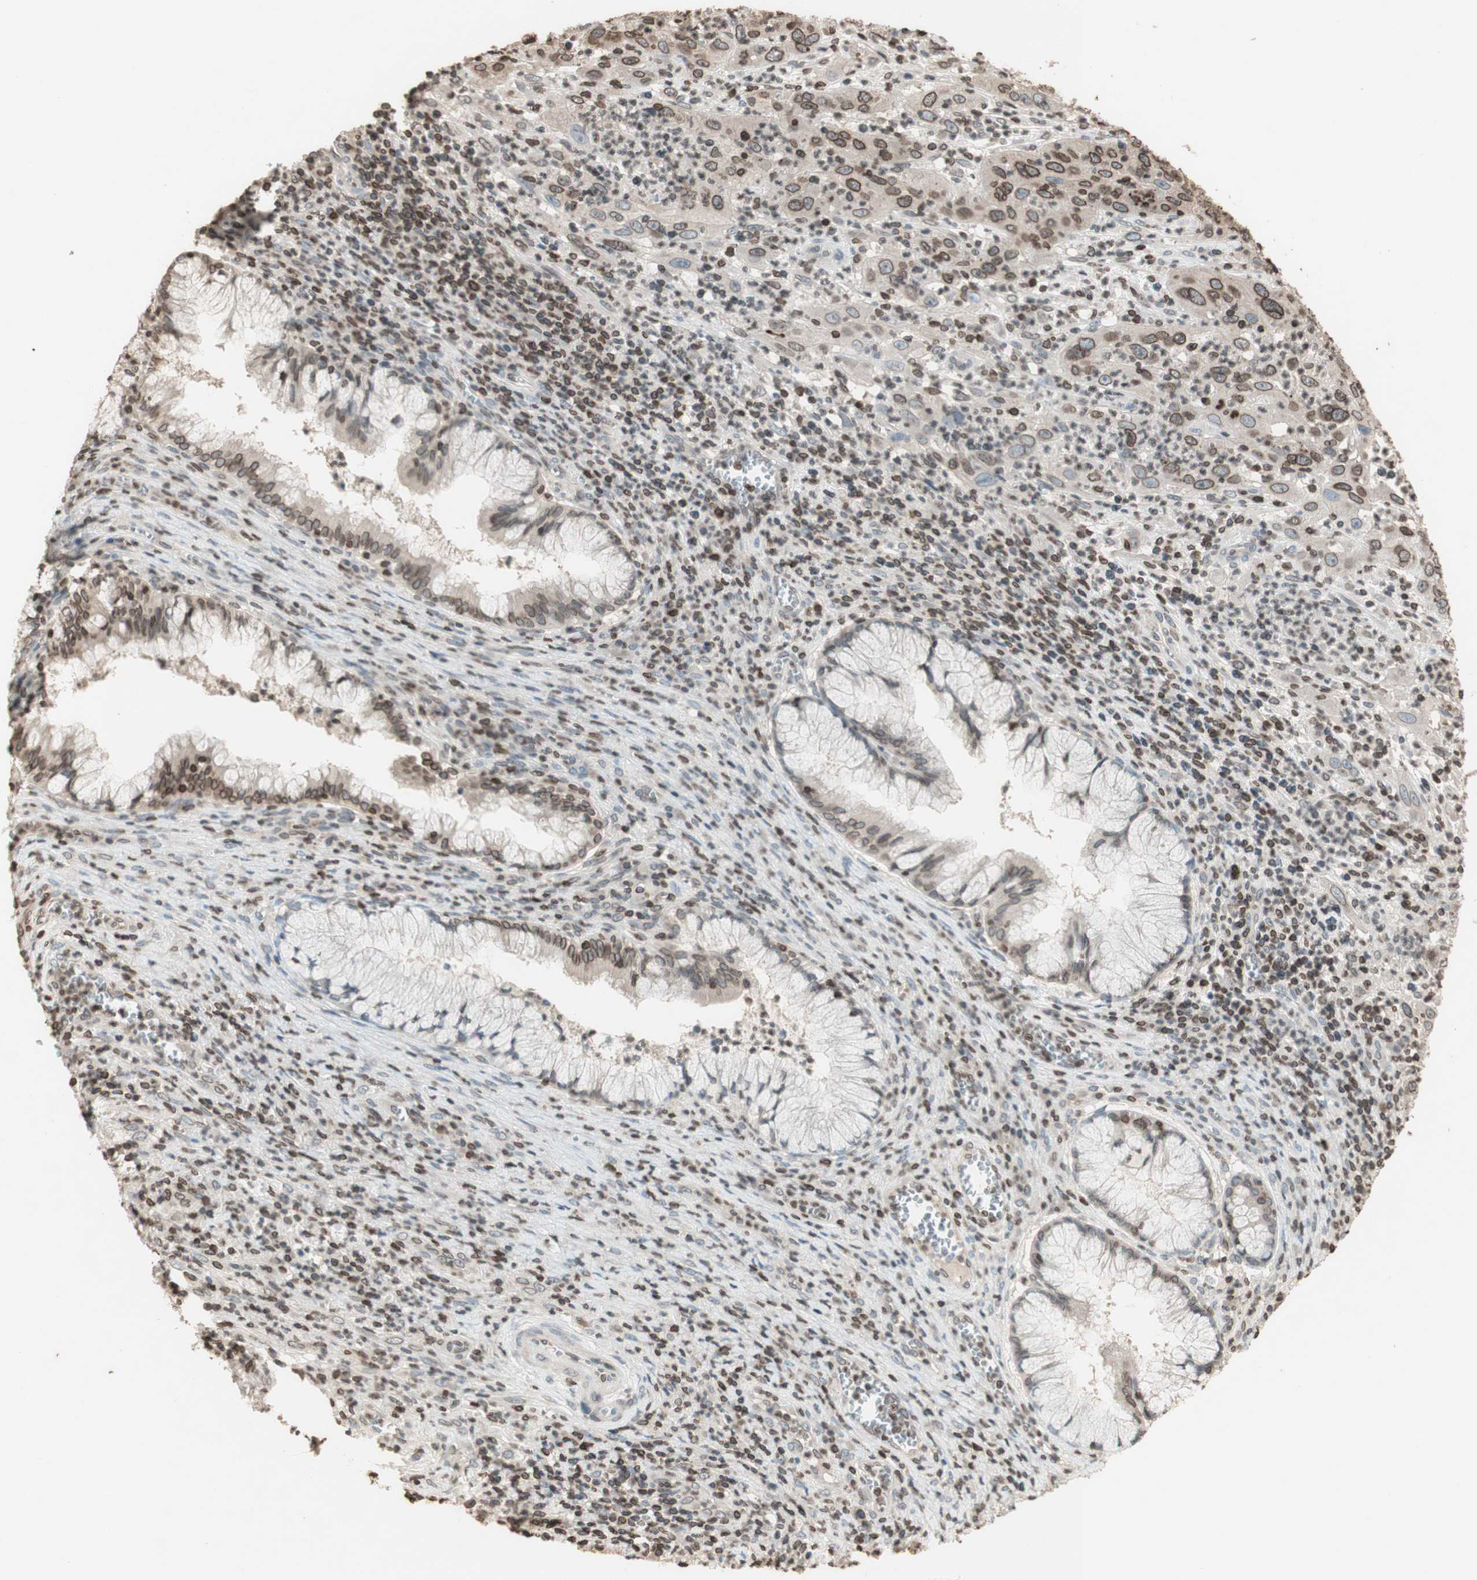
{"staining": {"intensity": "moderate", "quantity": ">75%", "location": "cytoplasmic/membranous,nuclear"}, "tissue": "cervical cancer", "cell_type": "Tumor cells", "image_type": "cancer", "snomed": [{"axis": "morphology", "description": "Squamous cell carcinoma, NOS"}, {"axis": "topography", "description": "Cervix"}], "caption": "Human squamous cell carcinoma (cervical) stained for a protein (brown) shows moderate cytoplasmic/membranous and nuclear positive positivity in approximately >75% of tumor cells.", "gene": "TMPO", "patient": {"sex": "female", "age": 32}}